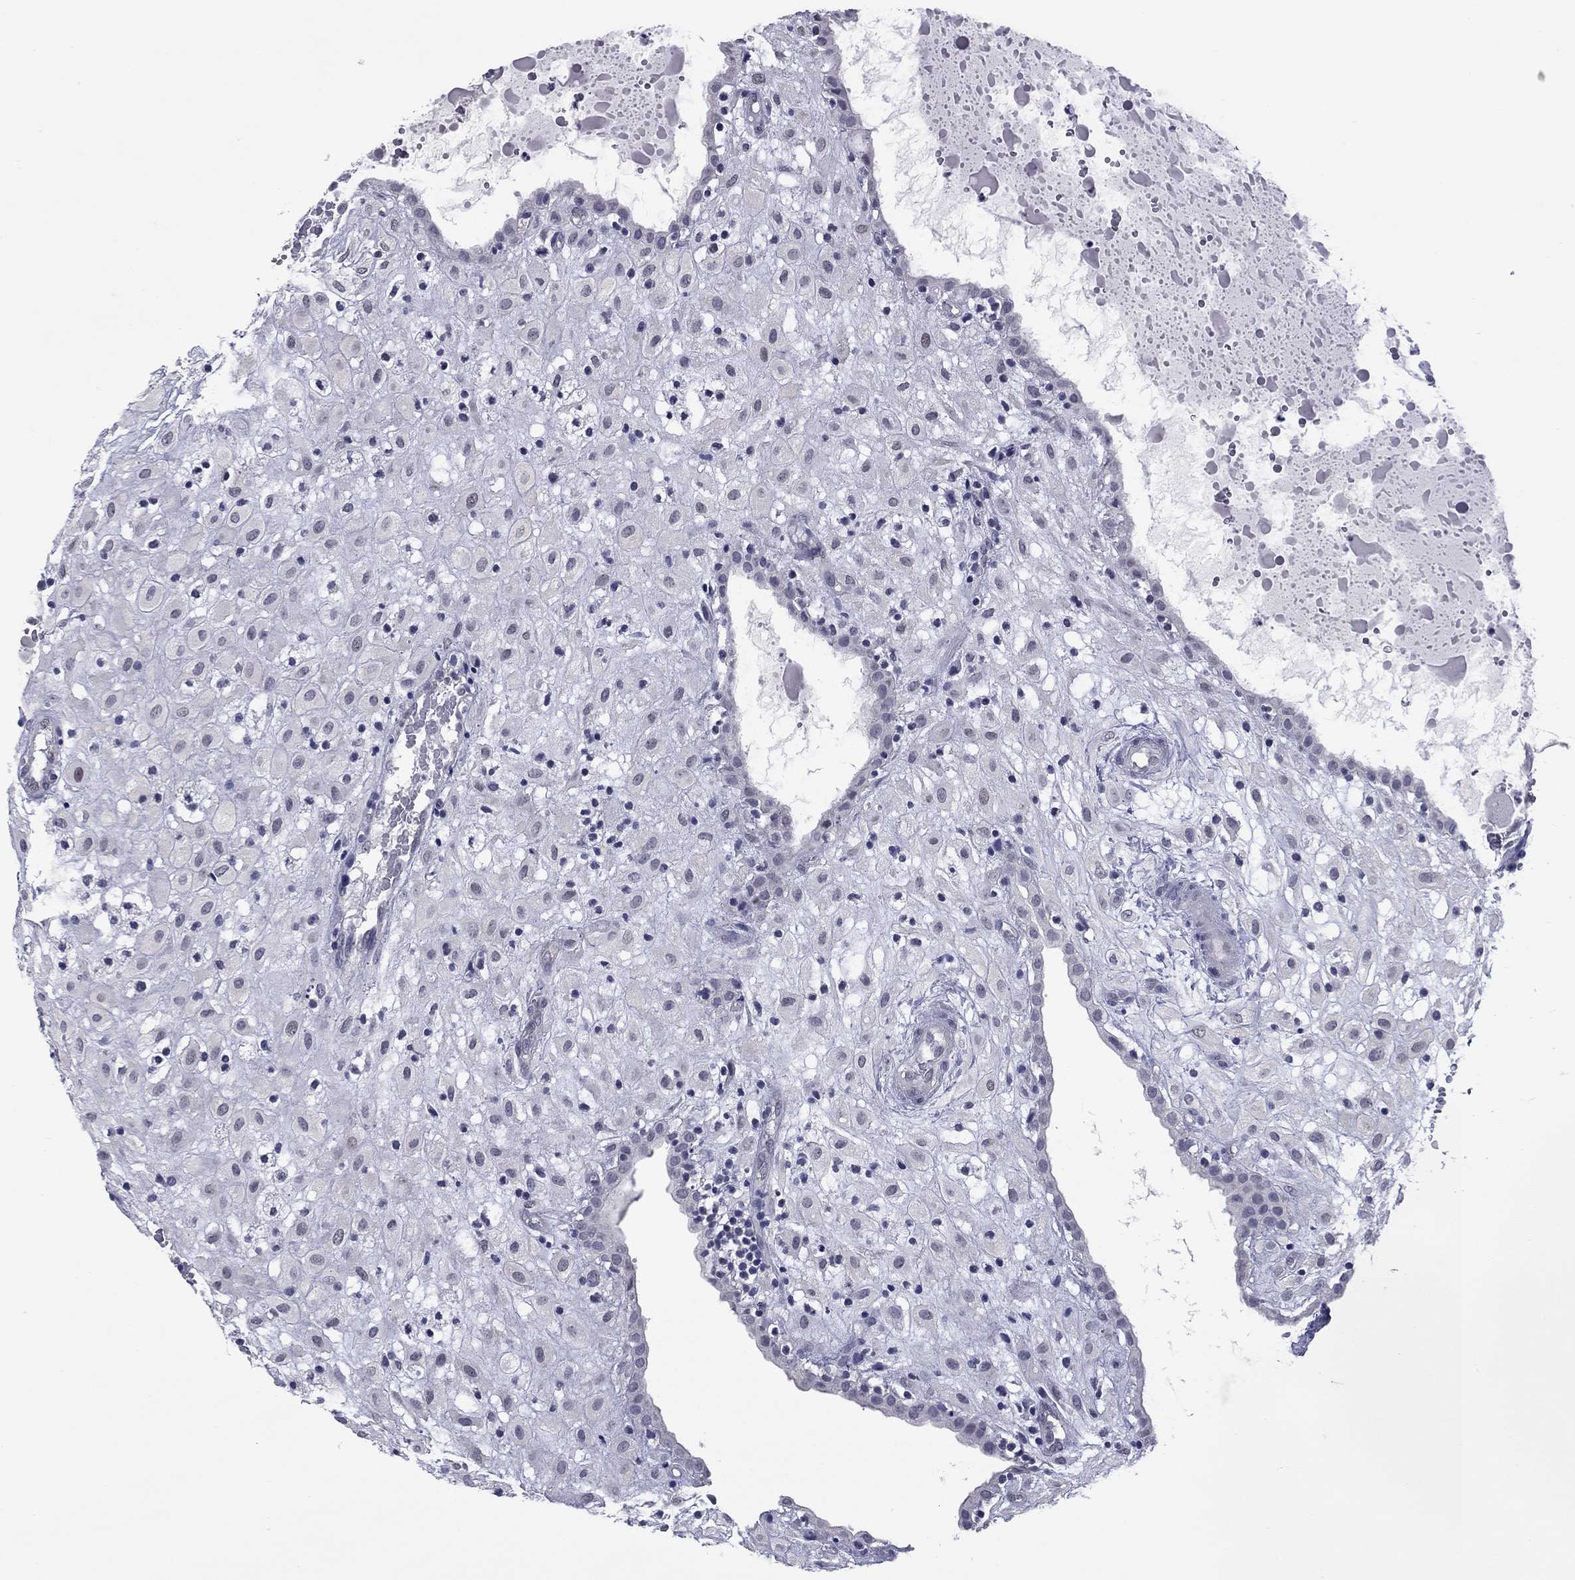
{"staining": {"intensity": "negative", "quantity": "none", "location": "none"}, "tissue": "placenta", "cell_type": "Decidual cells", "image_type": "normal", "snomed": [{"axis": "morphology", "description": "Normal tissue, NOS"}, {"axis": "topography", "description": "Placenta"}], "caption": "The micrograph demonstrates no staining of decidual cells in unremarkable placenta.", "gene": "SHOC2", "patient": {"sex": "female", "age": 24}}